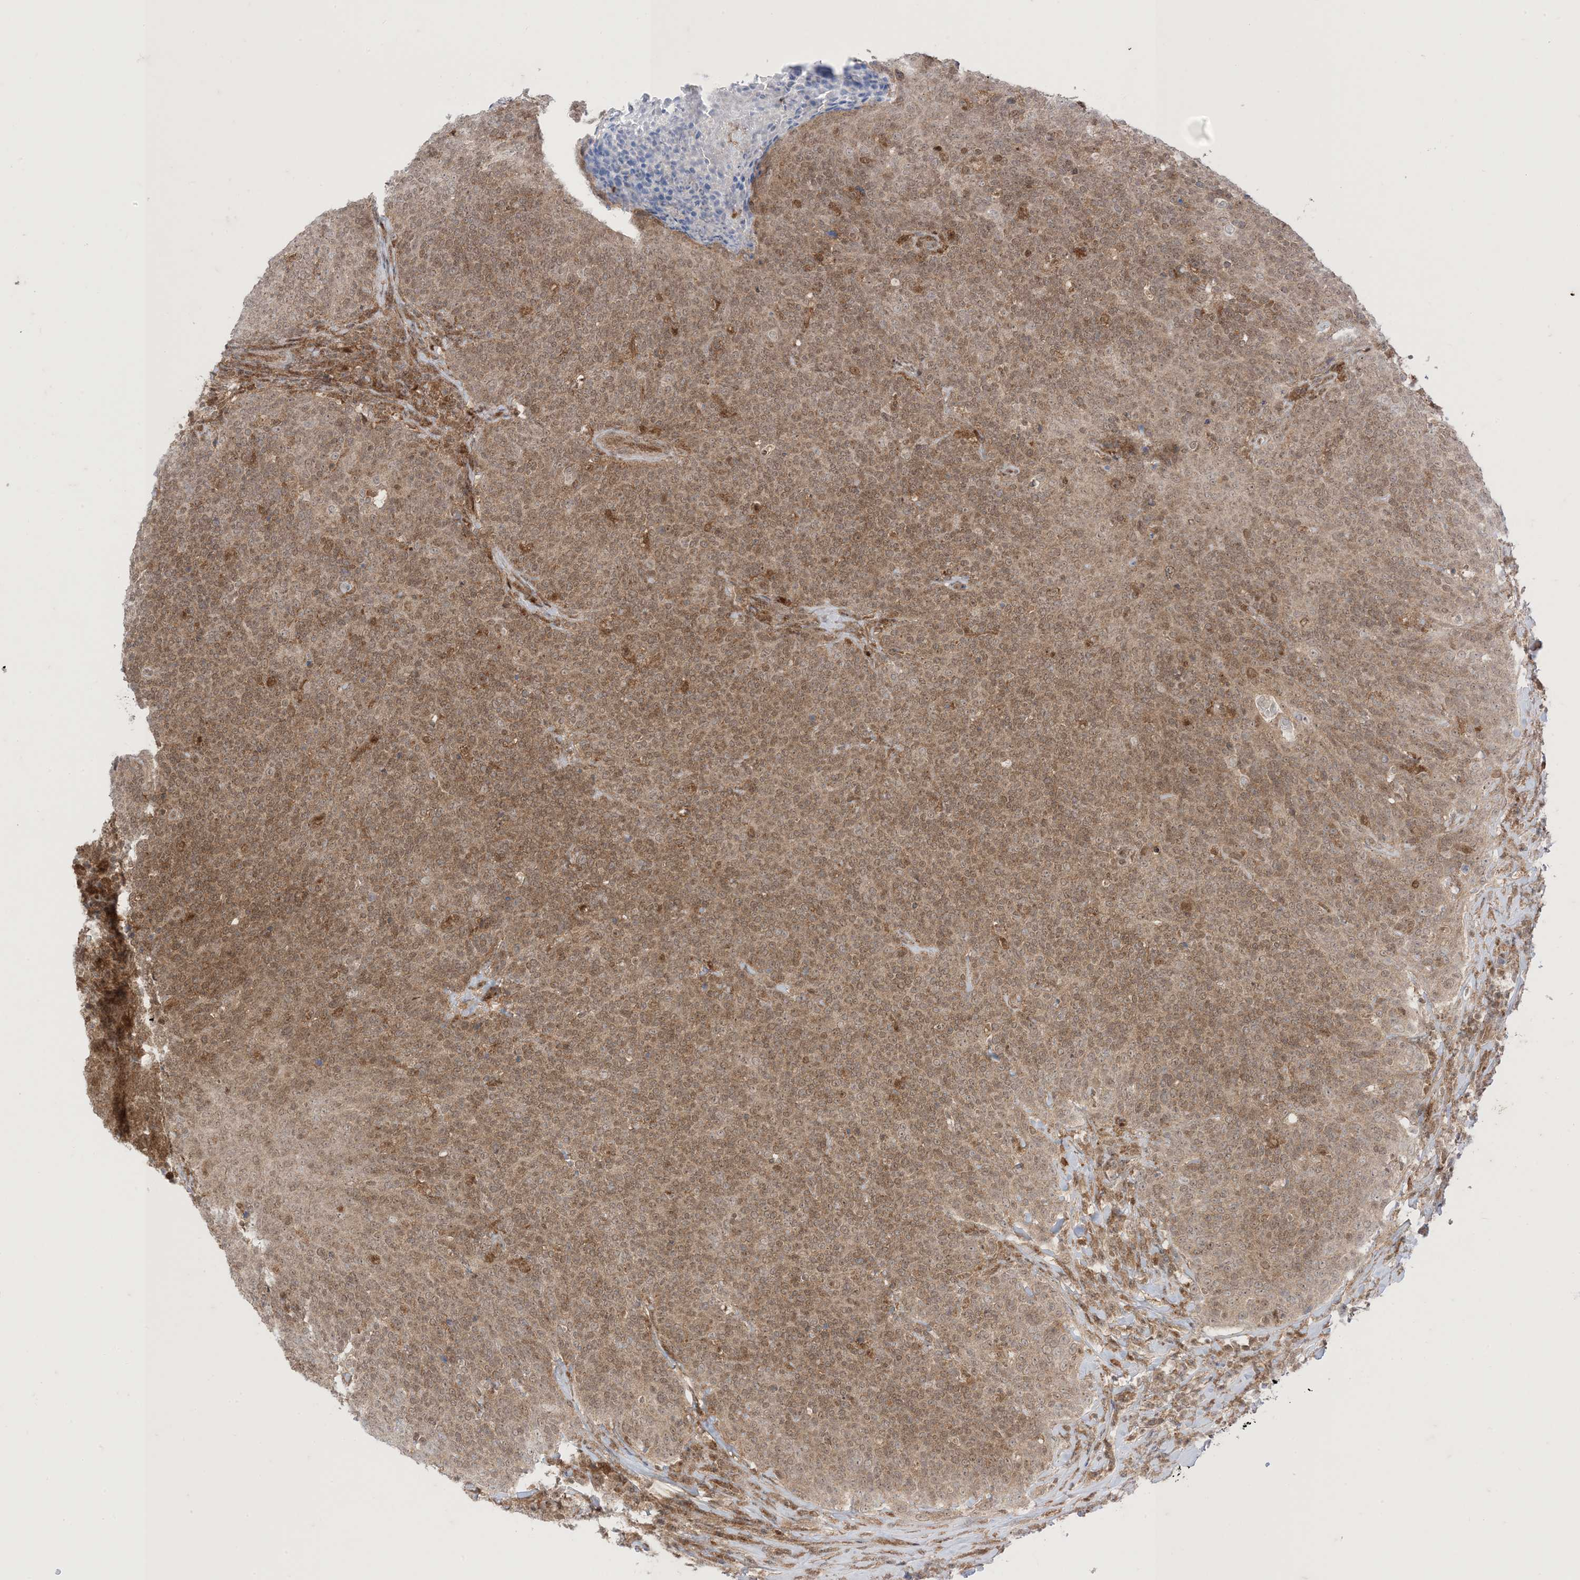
{"staining": {"intensity": "moderate", "quantity": "25%-75%", "location": "nuclear"}, "tissue": "head and neck cancer", "cell_type": "Tumor cells", "image_type": "cancer", "snomed": [{"axis": "morphology", "description": "Squamous cell carcinoma, NOS"}, {"axis": "morphology", "description": "Squamous cell carcinoma, metastatic, NOS"}, {"axis": "topography", "description": "Lymph node"}, {"axis": "topography", "description": "Head-Neck"}], "caption": "Brown immunohistochemical staining in metastatic squamous cell carcinoma (head and neck) demonstrates moderate nuclear positivity in about 25%-75% of tumor cells.", "gene": "PTPA", "patient": {"sex": "male", "age": 62}}